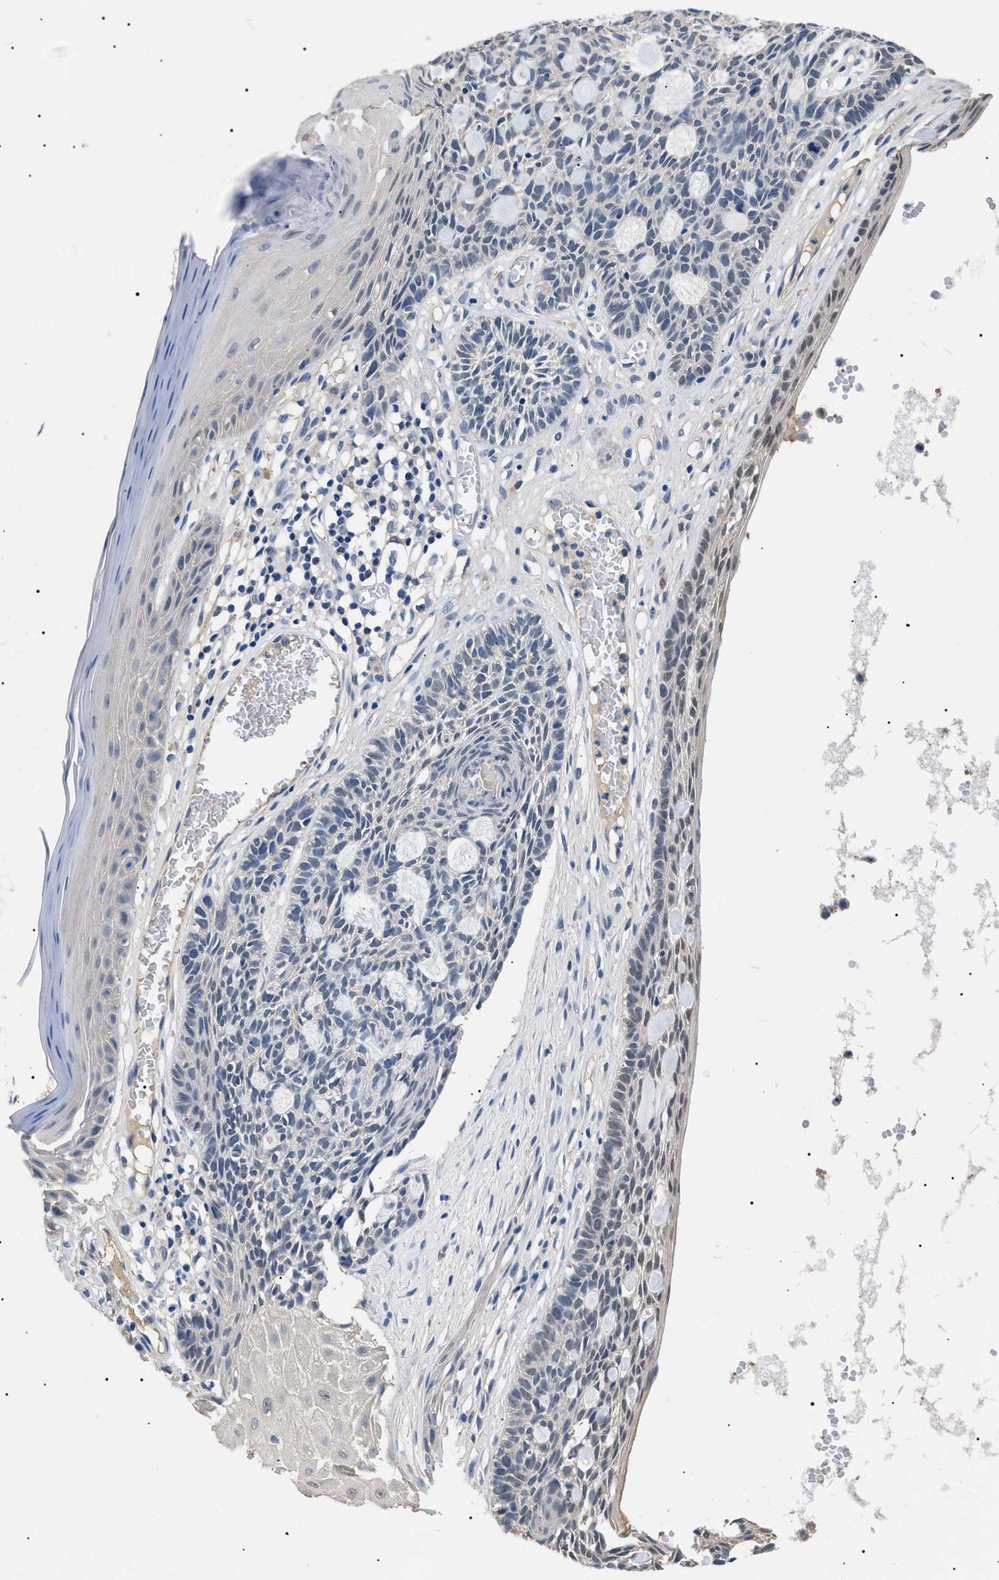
{"staining": {"intensity": "negative", "quantity": "none", "location": "none"}, "tissue": "skin cancer", "cell_type": "Tumor cells", "image_type": "cancer", "snomed": [{"axis": "morphology", "description": "Basal cell carcinoma"}, {"axis": "topography", "description": "Skin"}], "caption": "High power microscopy photomicrograph of an immunohistochemistry (IHC) histopathology image of skin basal cell carcinoma, revealing no significant staining in tumor cells.", "gene": "PRRT2", "patient": {"sex": "male", "age": 67}}